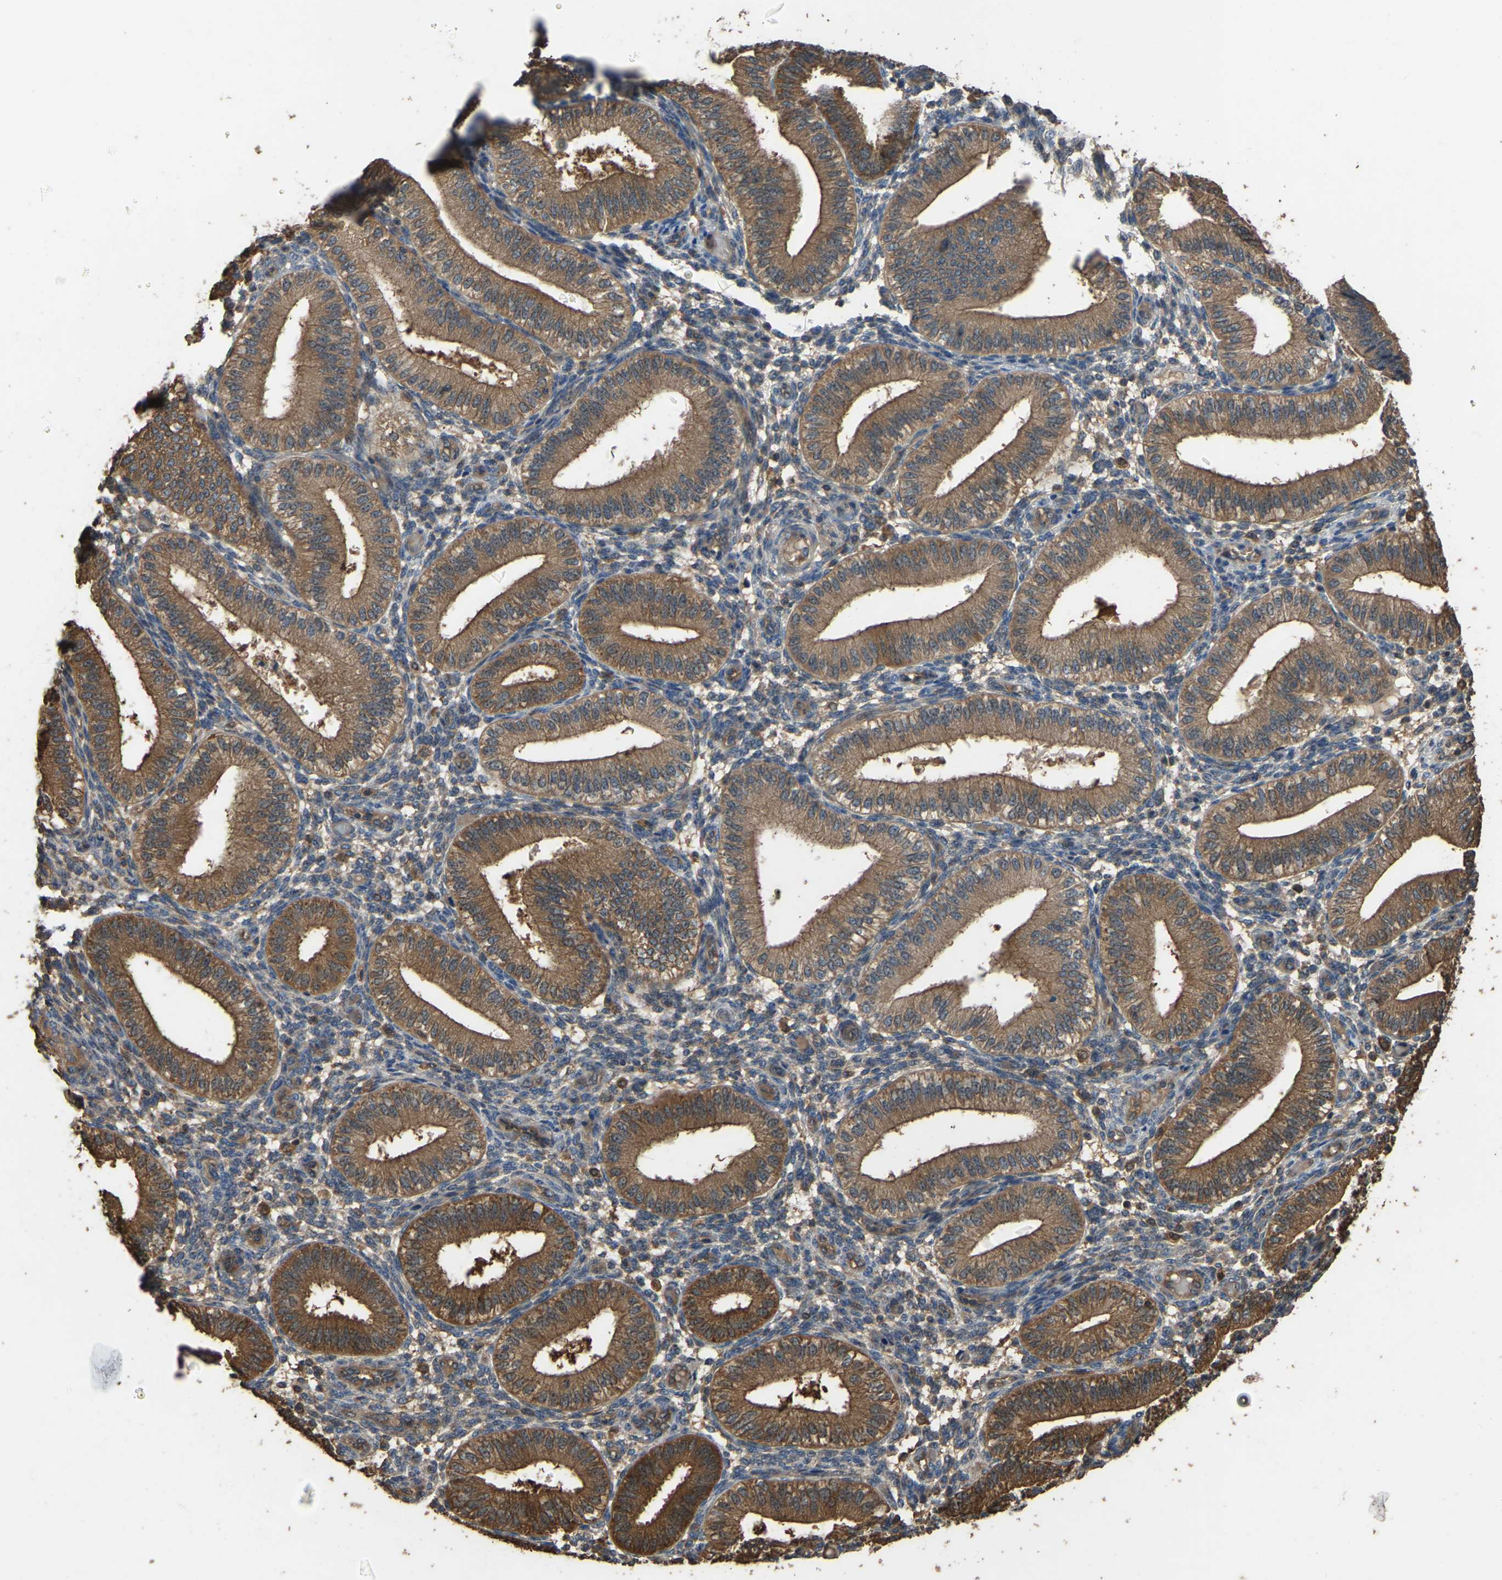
{"staining": {"intensity": "weak", "quantity": "25%-75%", "location": "cytoplasmic/membranous"}, "tissue": "endometrium", "cell_type": "Cells in endometrial stroma", "image_type": "normal", "snomed": [{"axis": "morphology", "description": "Normal tissue, NOS"}, {"axis": "topography", "description": "Endometrium"}], "caption": "Immunohistochemistry (IHC) (DAB (3,3'-diaminobenzidine)) staining of benign endometrium reveals weak cytoplasmic/membranous protein staining in approximately 25%-75% of cells in endometrial stroma.", "gene": "FHIT", "patient": {"sex": "female", "age": 39}}